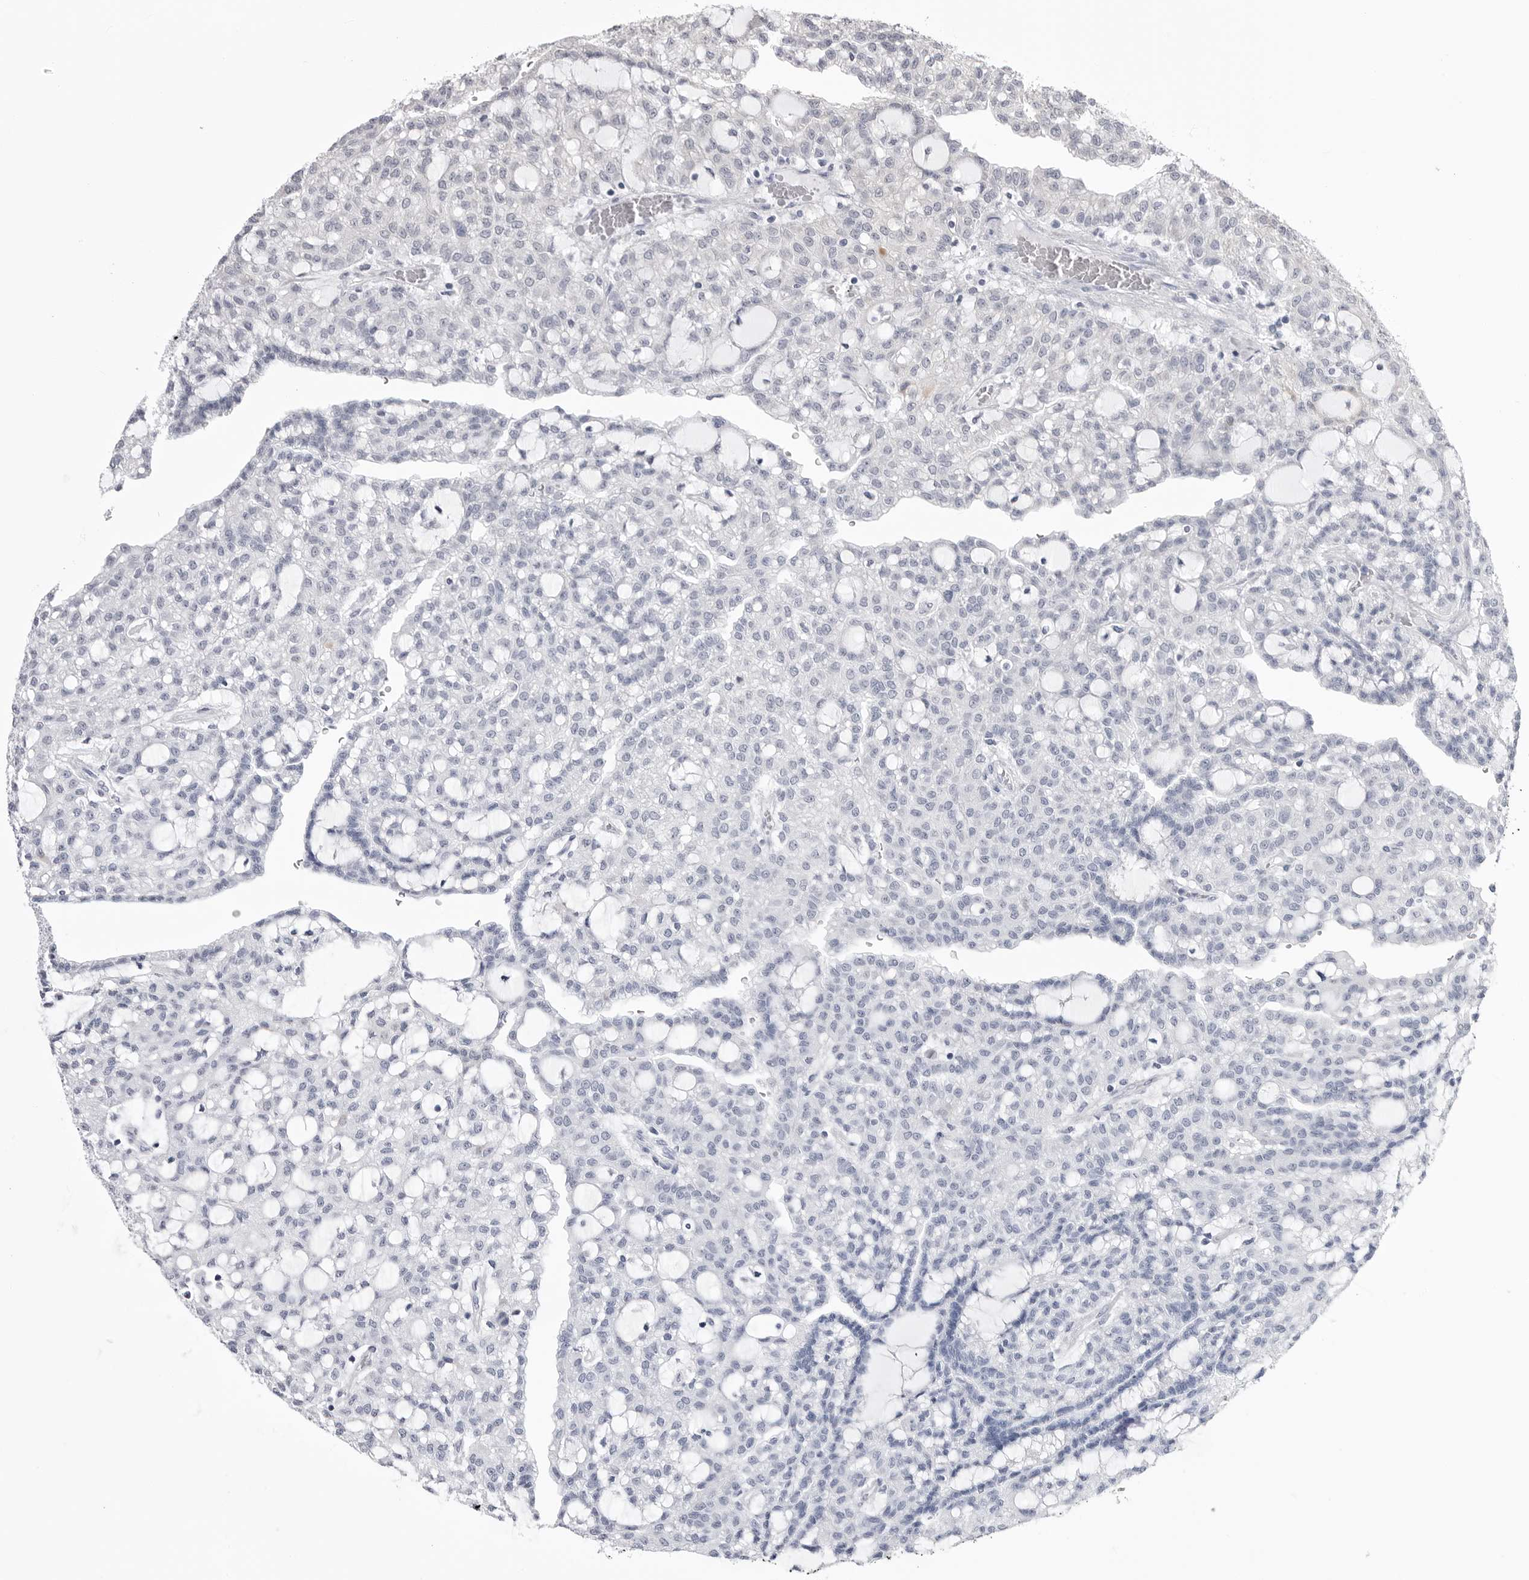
{"staining": {"intensity": "negative", "quantity": "none", "location": "none"}, "tissue": "renal cancer", "cell_type": "Tumor cells", "image_type": "cancer", "snomed": [{"axis": "morphology", "description": "Adenocarcinoma, NOS"}, {"axis": "topography", "description": "Kidney"}], "caption": "A micrograph of renal cancer stained for a protein displays no brown staining in tumor cells.", "gene": "FH", "patient": {"sex": "male", "age": 63}}